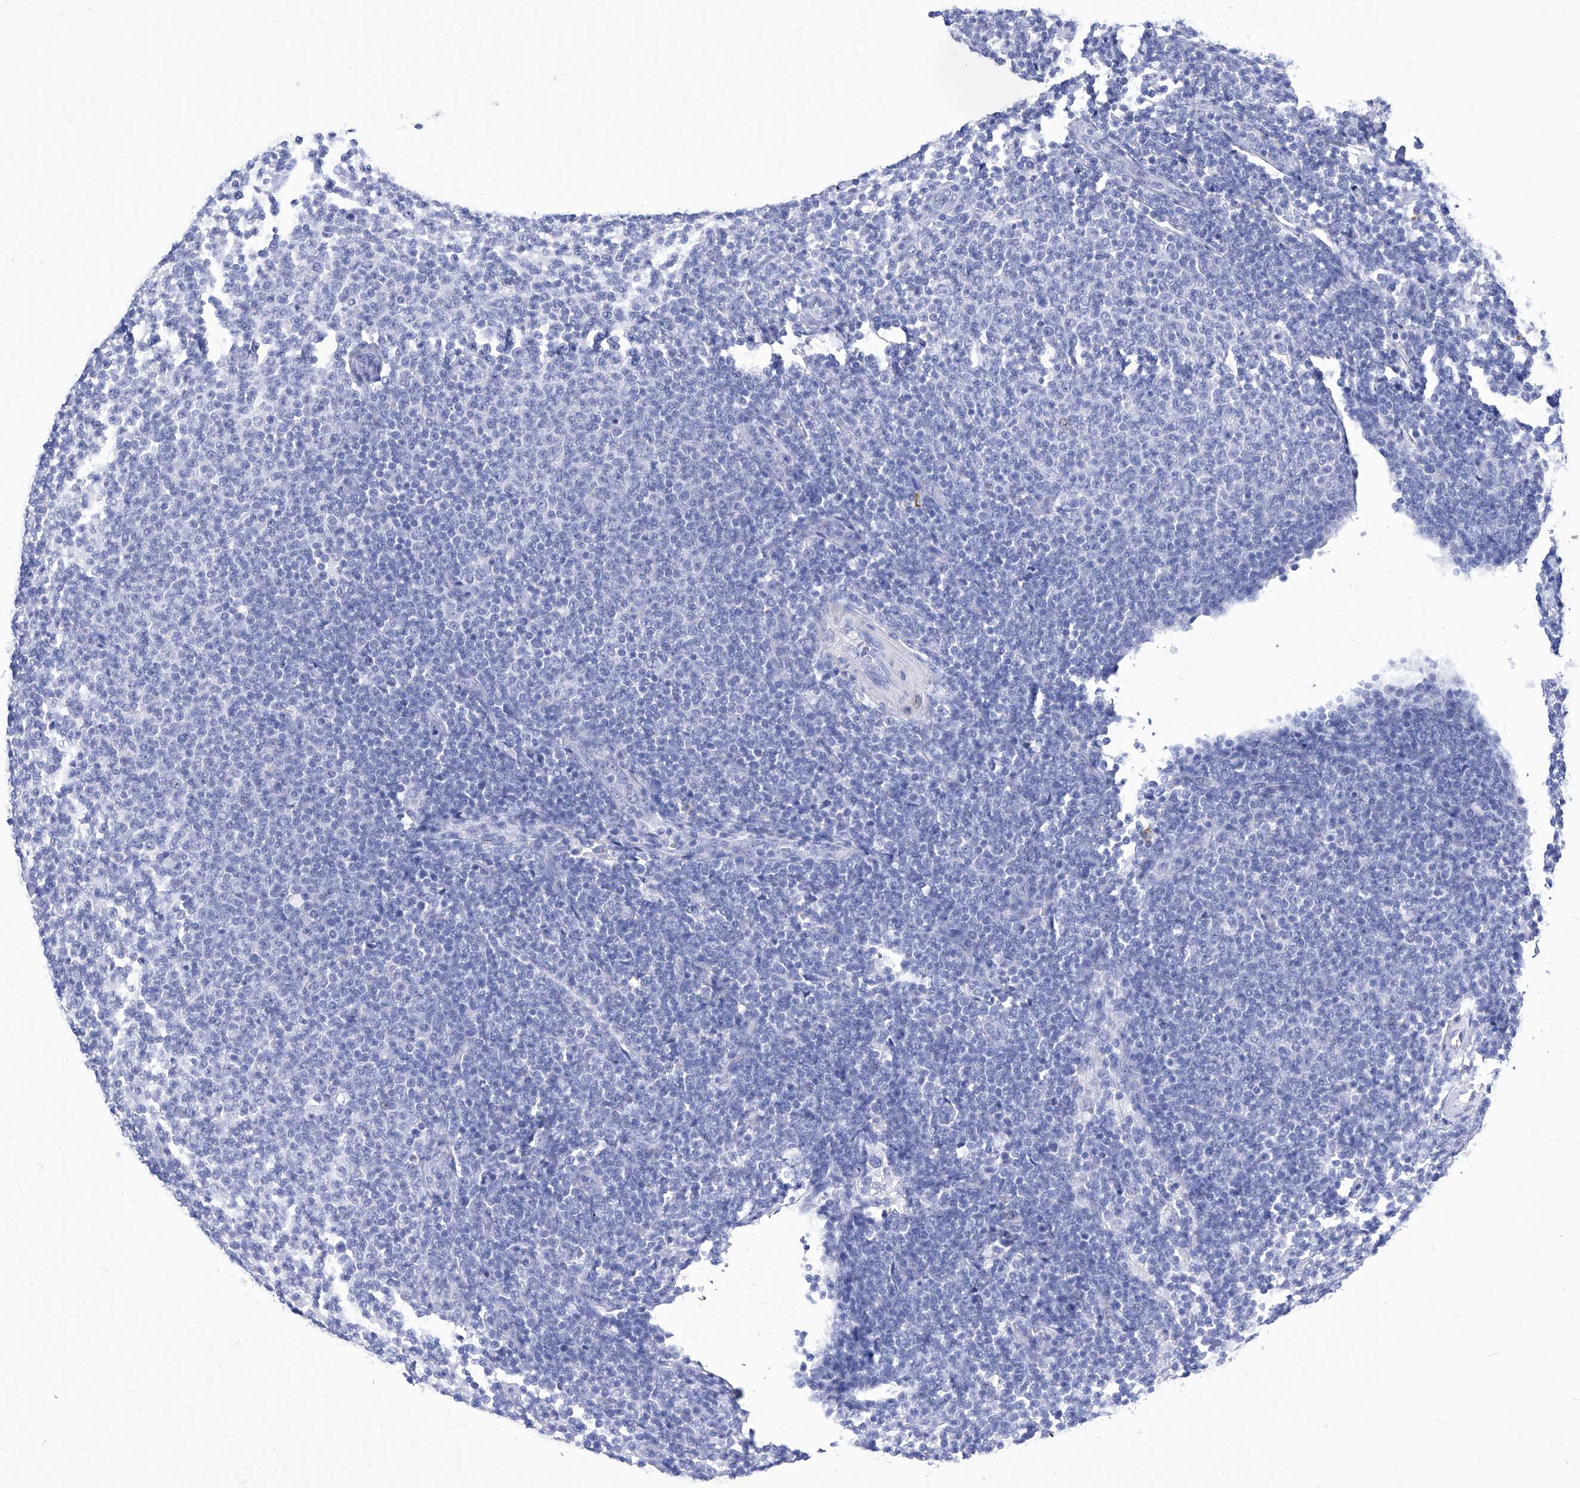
{"staining": {"intensity": "negative", "quantity": "none", "location": "none"}, "tissue": "lymphoma", "cell_type": "Tumor cells", "image_type": "cancer", "snomed": [{"axis": "morphology", "description": "Malignant lymphoma, non-Hodgkin's type, Low grade"}, {"axis": "topography", "description": "Lymph node"}], "caption": "This is an immunohistochemistry (IHC) histopathology image of human lymphoma. There is no expression in tumor cells.", "gene": "IFNL2", "patient": {"sex": "male", "age": 66}}